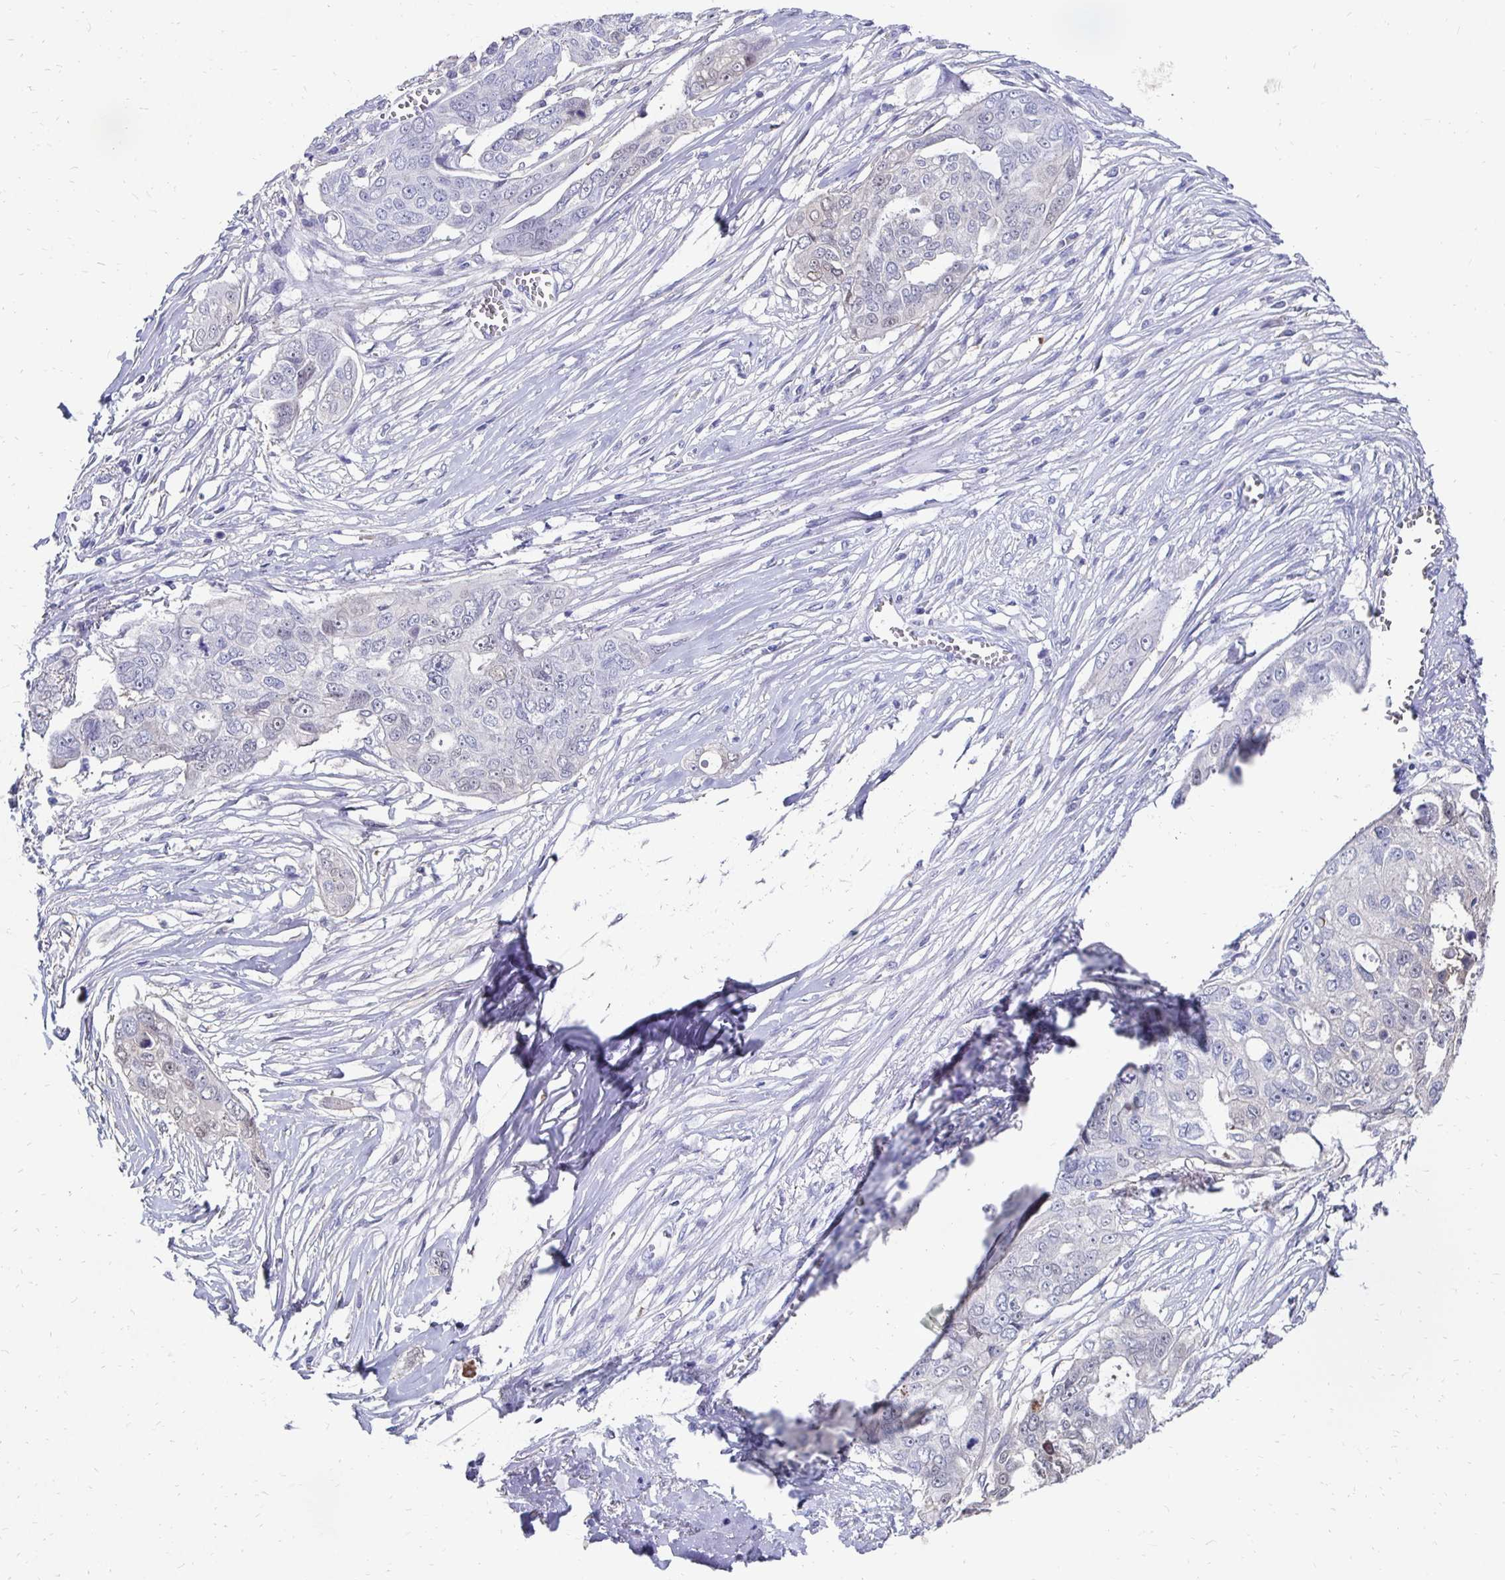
{"staining": {"intensity": "negative", "quantity": "none", "location": "none"}, "tissue": "ovarian cancer", "cell_type": "Tumor cells", "image_type": "cancer", "snomed": [{"axis": "morphology", "description": "Carcinoma, endometroid"}, {"axis": "topography", "description": "Ovary"}], "caption": "An IHC histopathology image of ovarian cancer (endometroid carcinoma) is shown. There is no staining in tumor cells of ovarian cancer (endometroid carcinoma).", "gene": "SYCP3", "patient": {"sex": "female", "age": 70}}